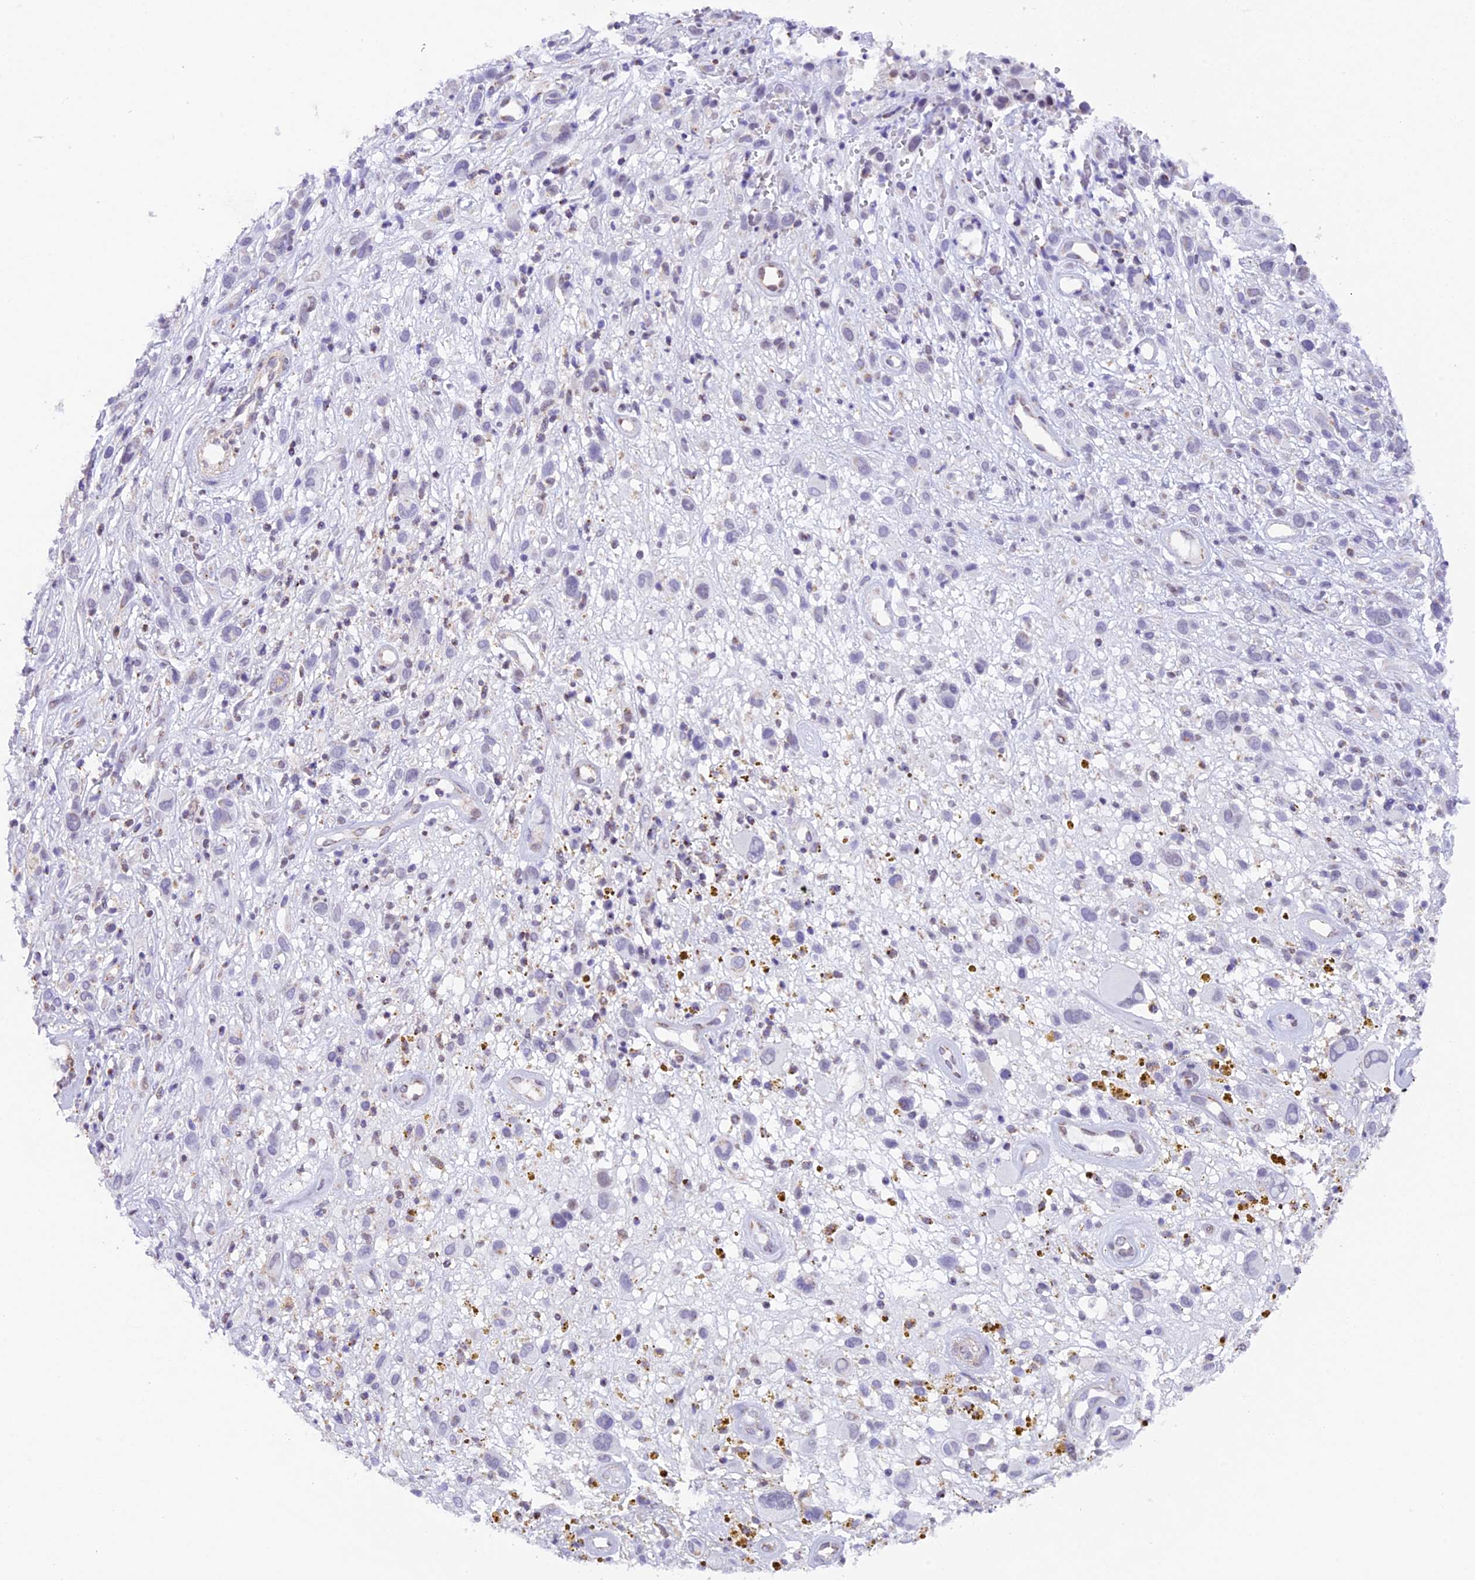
{"staining": {"intensity": "negative", "quantity": "none", "location": "none"}, "tissue": "melanoma", "cell_type": "Tumor cells", "image_type": "cancer", "snomed": [{"axis": "morphology", "description": "Malignant melanoma, NOS"}, {"axis": "topography", "description": "Skin of trunk"}], "caption": "DAB immunohistochemical staining of human melanoma exhibits no significant staining in tumor cells.", "gene": "TFAM", "patient": {"sex": "male", "age": 71}}